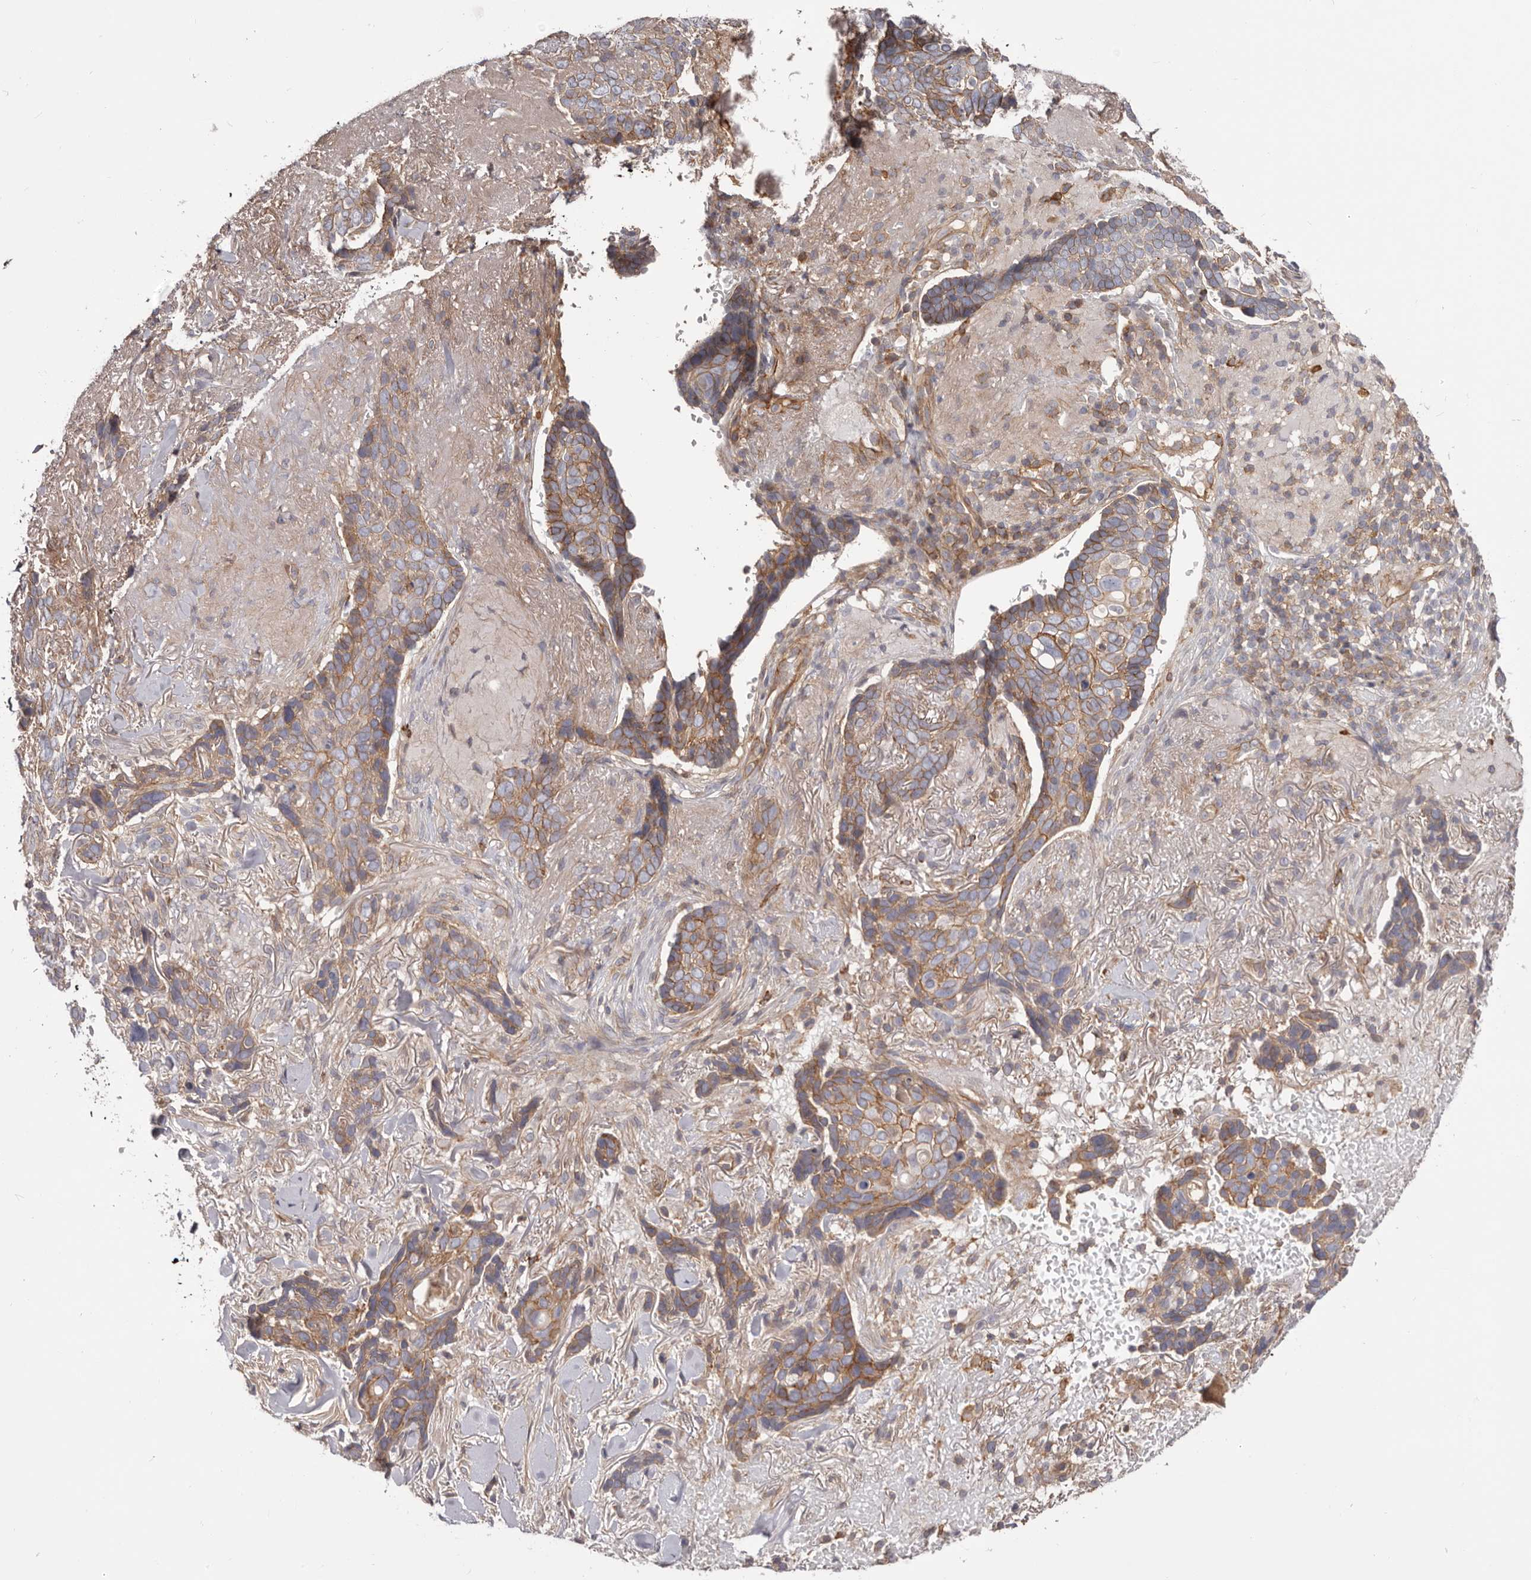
{"staining": {"intensity": "moderate", "quantity": "25%-75%", "location": "cytoplasmic/membranous"}, "tissue": "skin cancer", "cell_type": "Tumor cells", "image_type": "cancer", "snomed": [{"axis": "morphology", "description": "Basal cell carcinoma"}, {"axis": "topography", "description": "Skin"}], "caption": "A high-resolution micrograph shows IHC staining of skin cancer (basal cell carcinoma), which shows moderate cytoplasmic/membranous expression in approximately 25%-75% of tumor cells.", "gene": "DMRT2", "patient": {"sex": "female", "age": 82}}